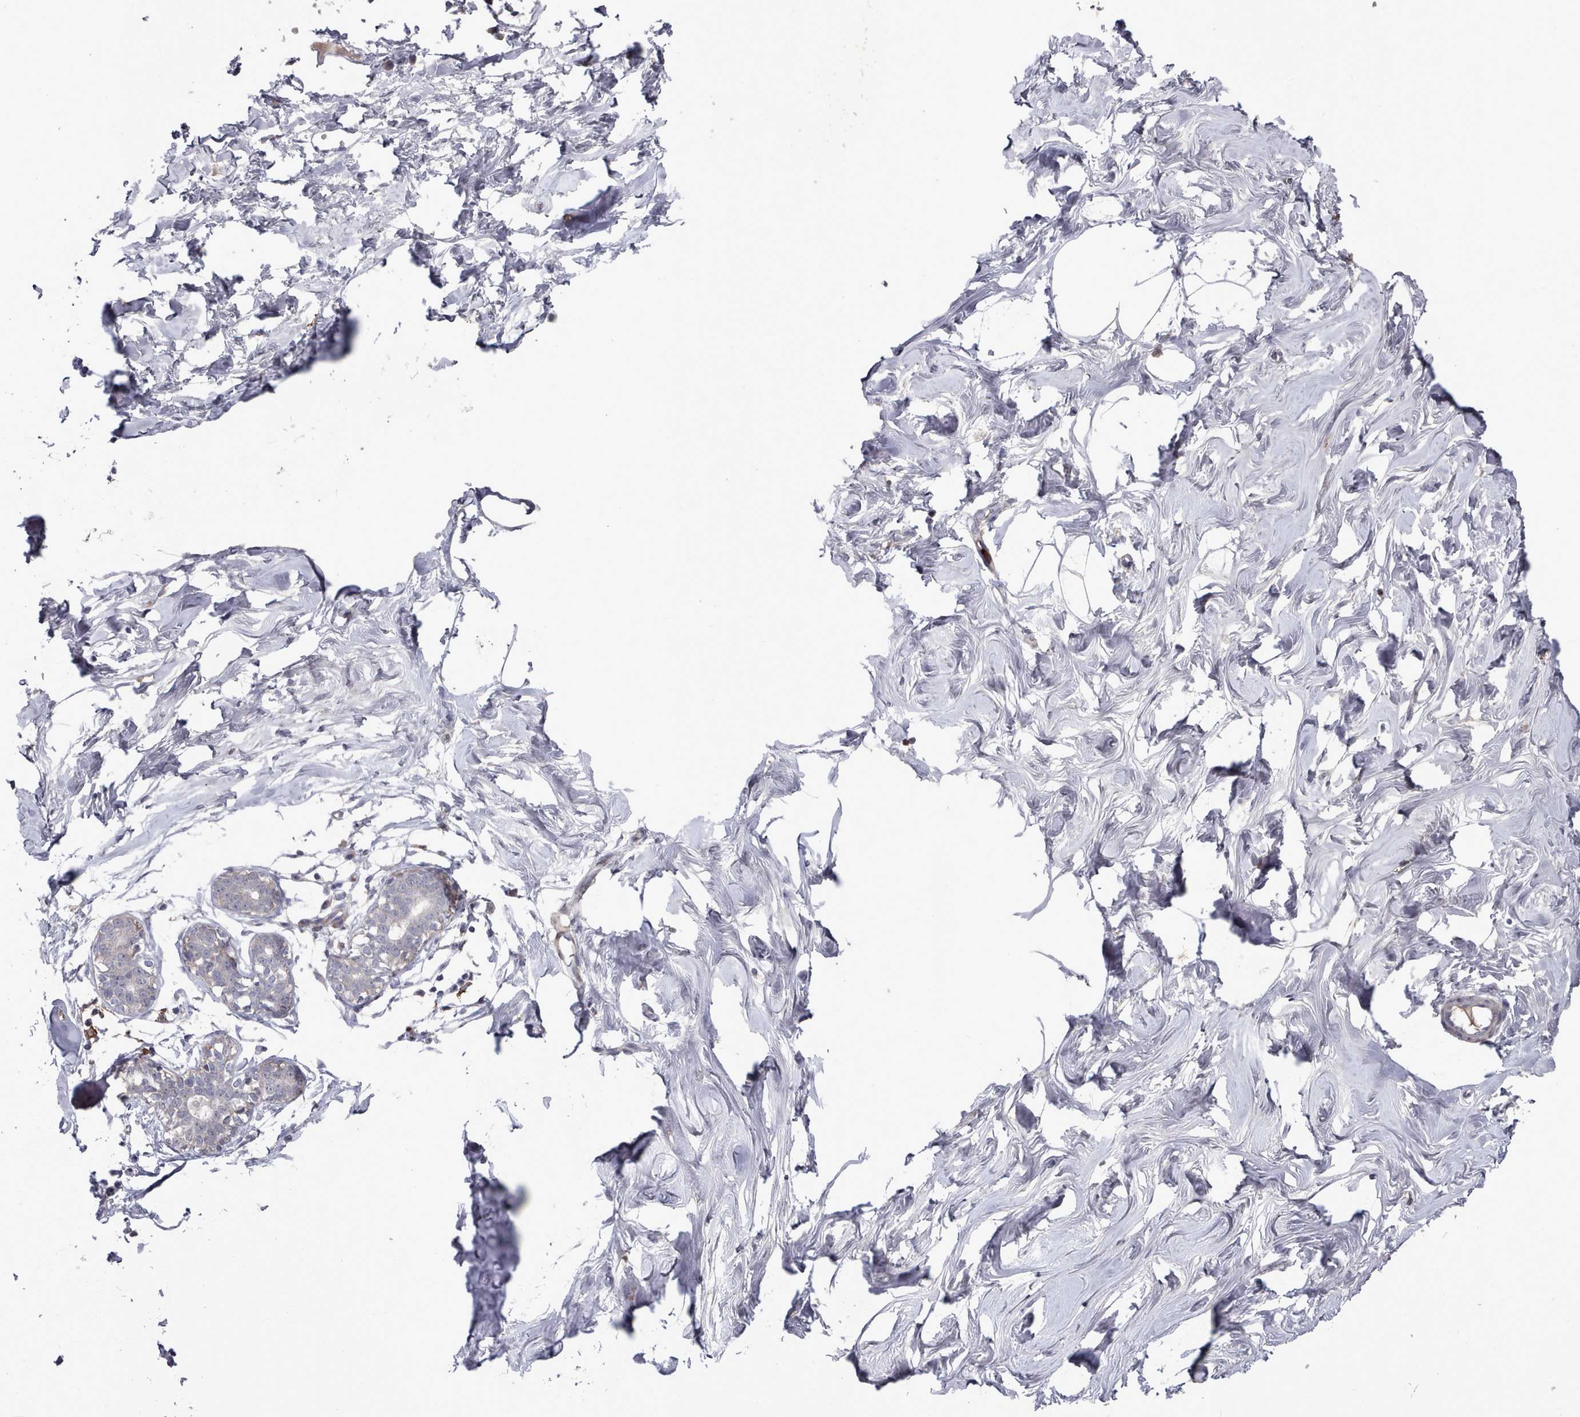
{"staining": {"intensity": "negative", "quantity": "none", "location": "none"}, "tissue": "breast", "cell_type": "Adipocytes", "image_type": "normal", "snomed": [{"axis": "morphology", "description": "Normal tissue, NOS"}, {"axis": "morphology", "description": "Adenoma, NOS"}, {"axis": "topography", "description": "Breast"}], "caption": "DAB (3,3'-diaminobenzidine) immunohistochemical staining of benign breast demonstrates no significant positivity in adipocytes.", "gene": "COL8A2", "patient": {"sex": "female", "age": 23}}